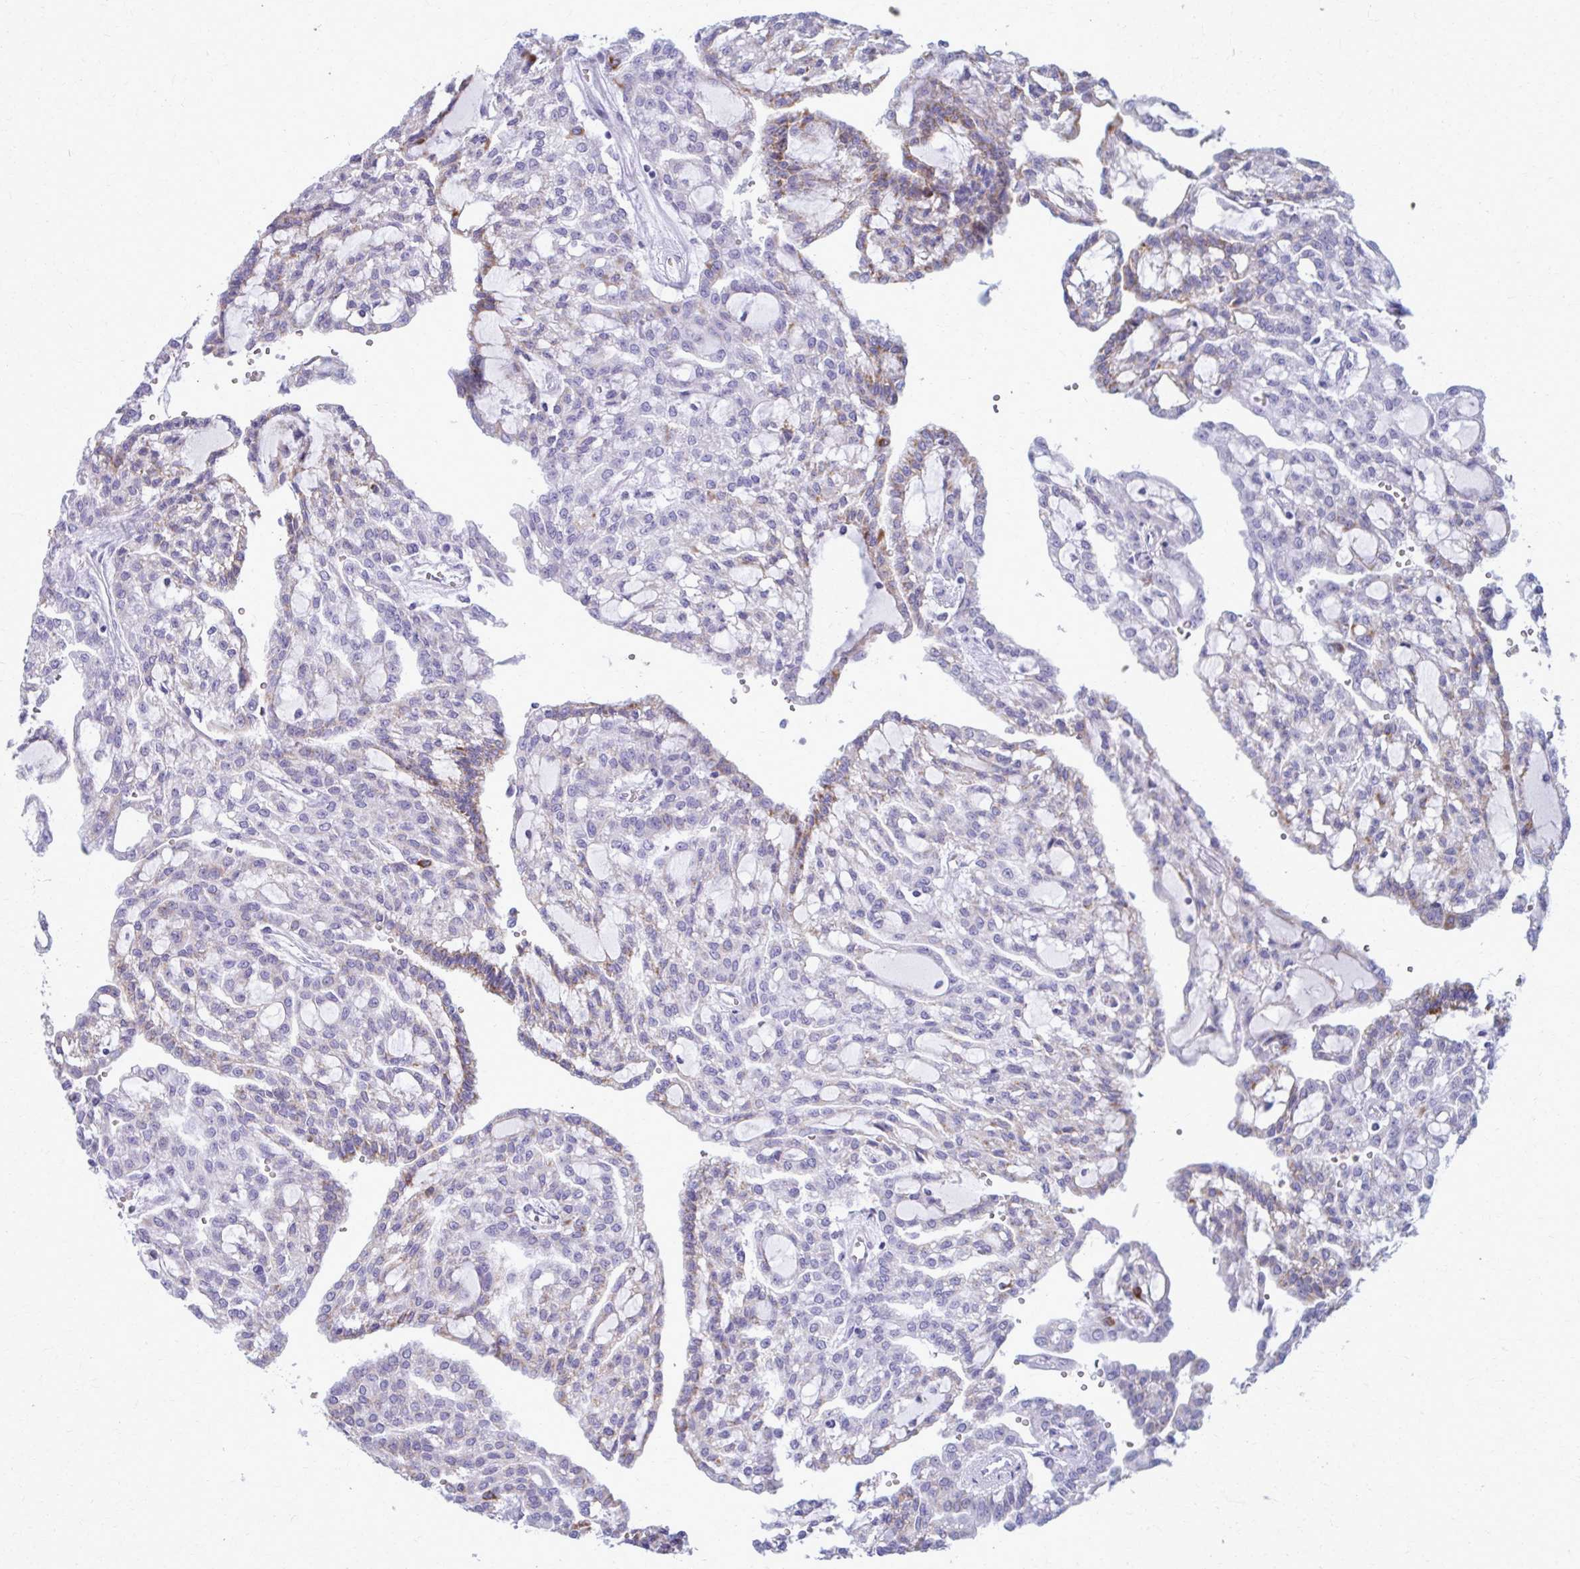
{"staining": {"intensity": "moderate", "quantity": "<25%", "location": "cytoplasmic/membranous"}, "tissue": "renal cancer", "cell_type": "Tumor cells", "image_type": "cancer", "snomed": [{"axis": "morphology", "description": "Adenocarcinoma, NOS"}, {"axis": "topography", "description": "Kidney"}], "caption": "There is low levels of moderate cytoplasmic/membranous staining in tumor cells of renal adenocarcinoma, as demonstrated by immunohistochemical staining (brown color).", "gene": "ACSM2B", "patient": {"sex": "male", "age": 63}}